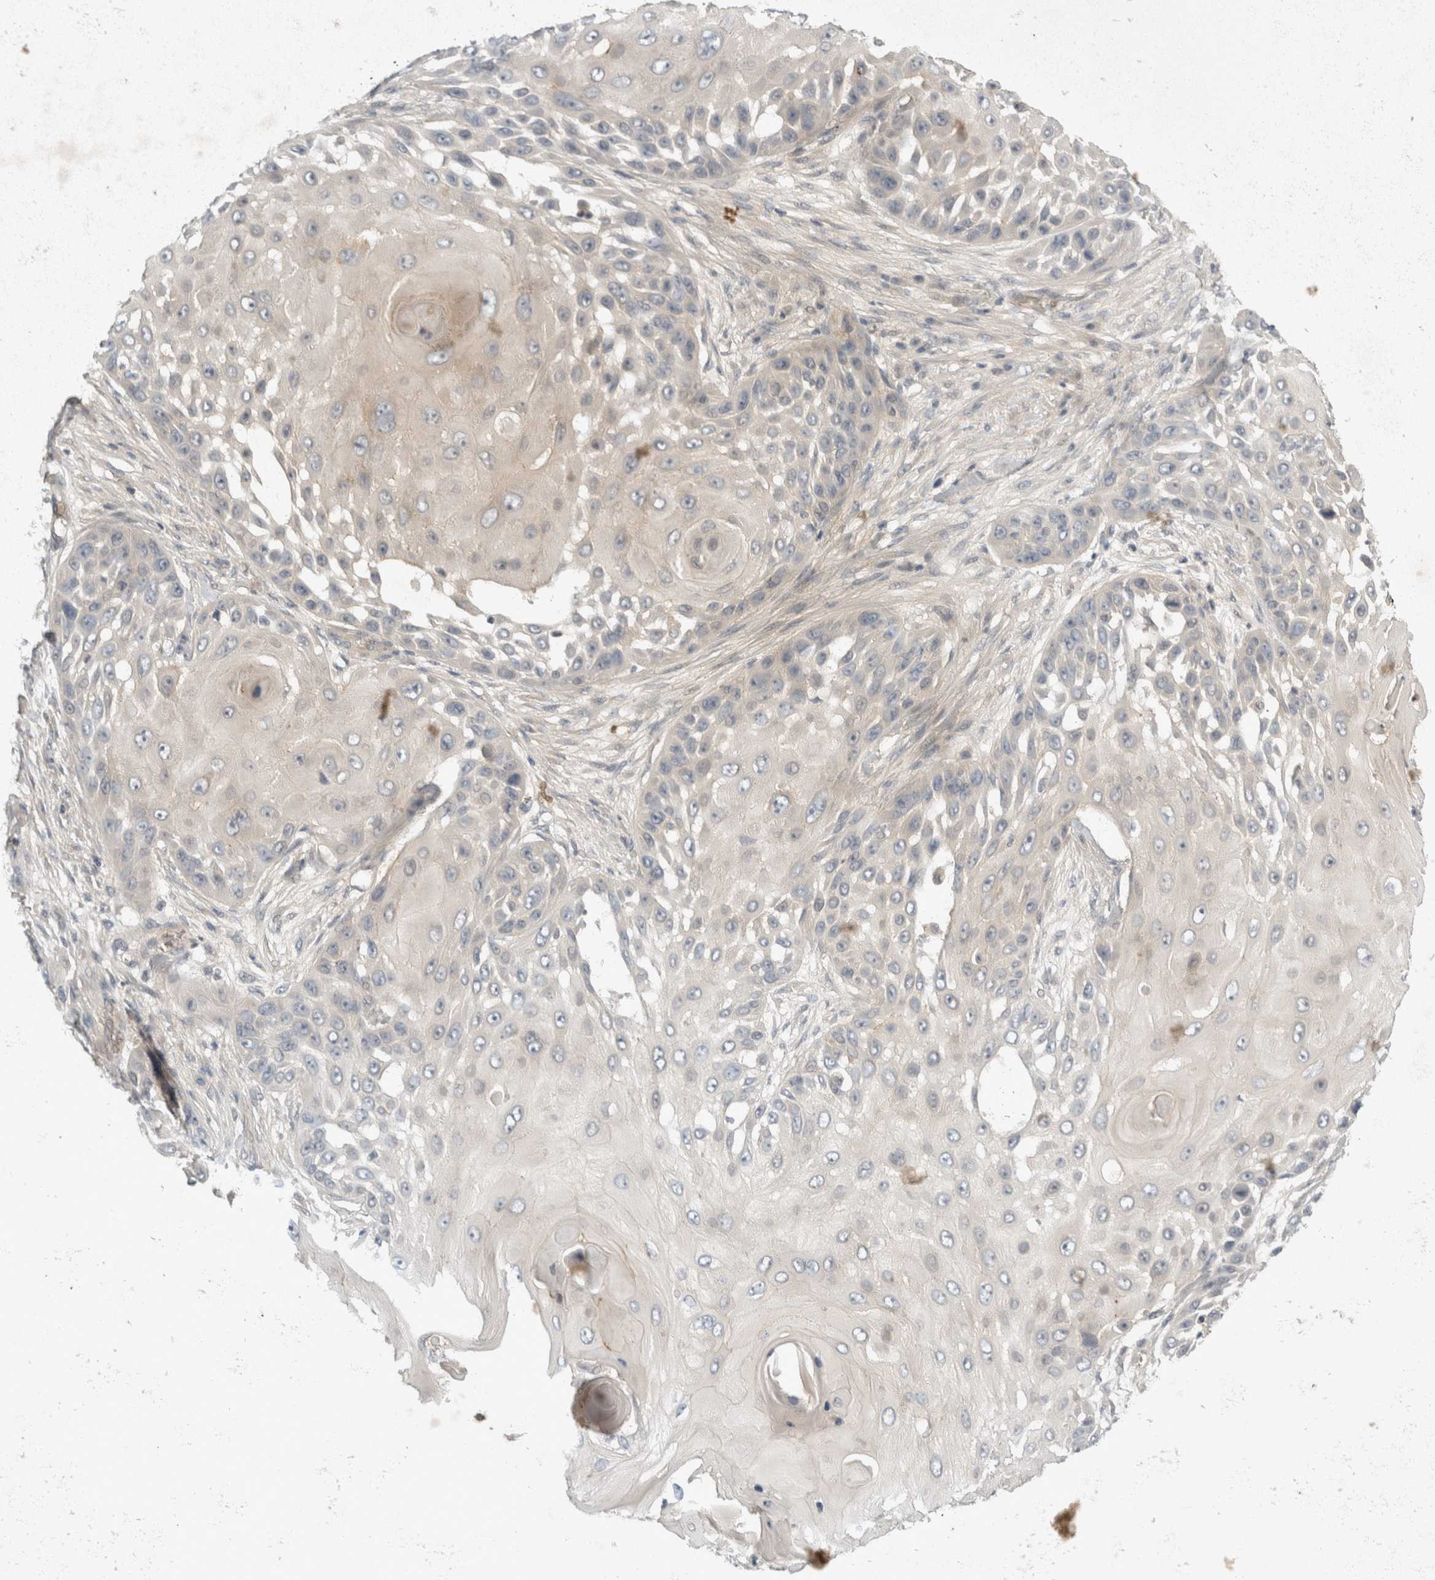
{"staining": {"intensity": "weak", "quantity": "<25%", "location": "cytoplasmic/membranous"}, "tissue": "skin cancer", "cell_type": "Tumor cells", "image_type": "cancer", "snomed": [{"axis": "morphology", "description": "Squamous cell carcinoma, NOS"}, {"axis": "topography", "description": "Skin"}], "caption": "IHC image of neoplastic tissue: squamous cell carcinoma (skin) stained with DAB exhibits no significant protein positivity in tumor cells.", "gene": "TOM1L2", "patient": {"sex": "female", "age": 44}}